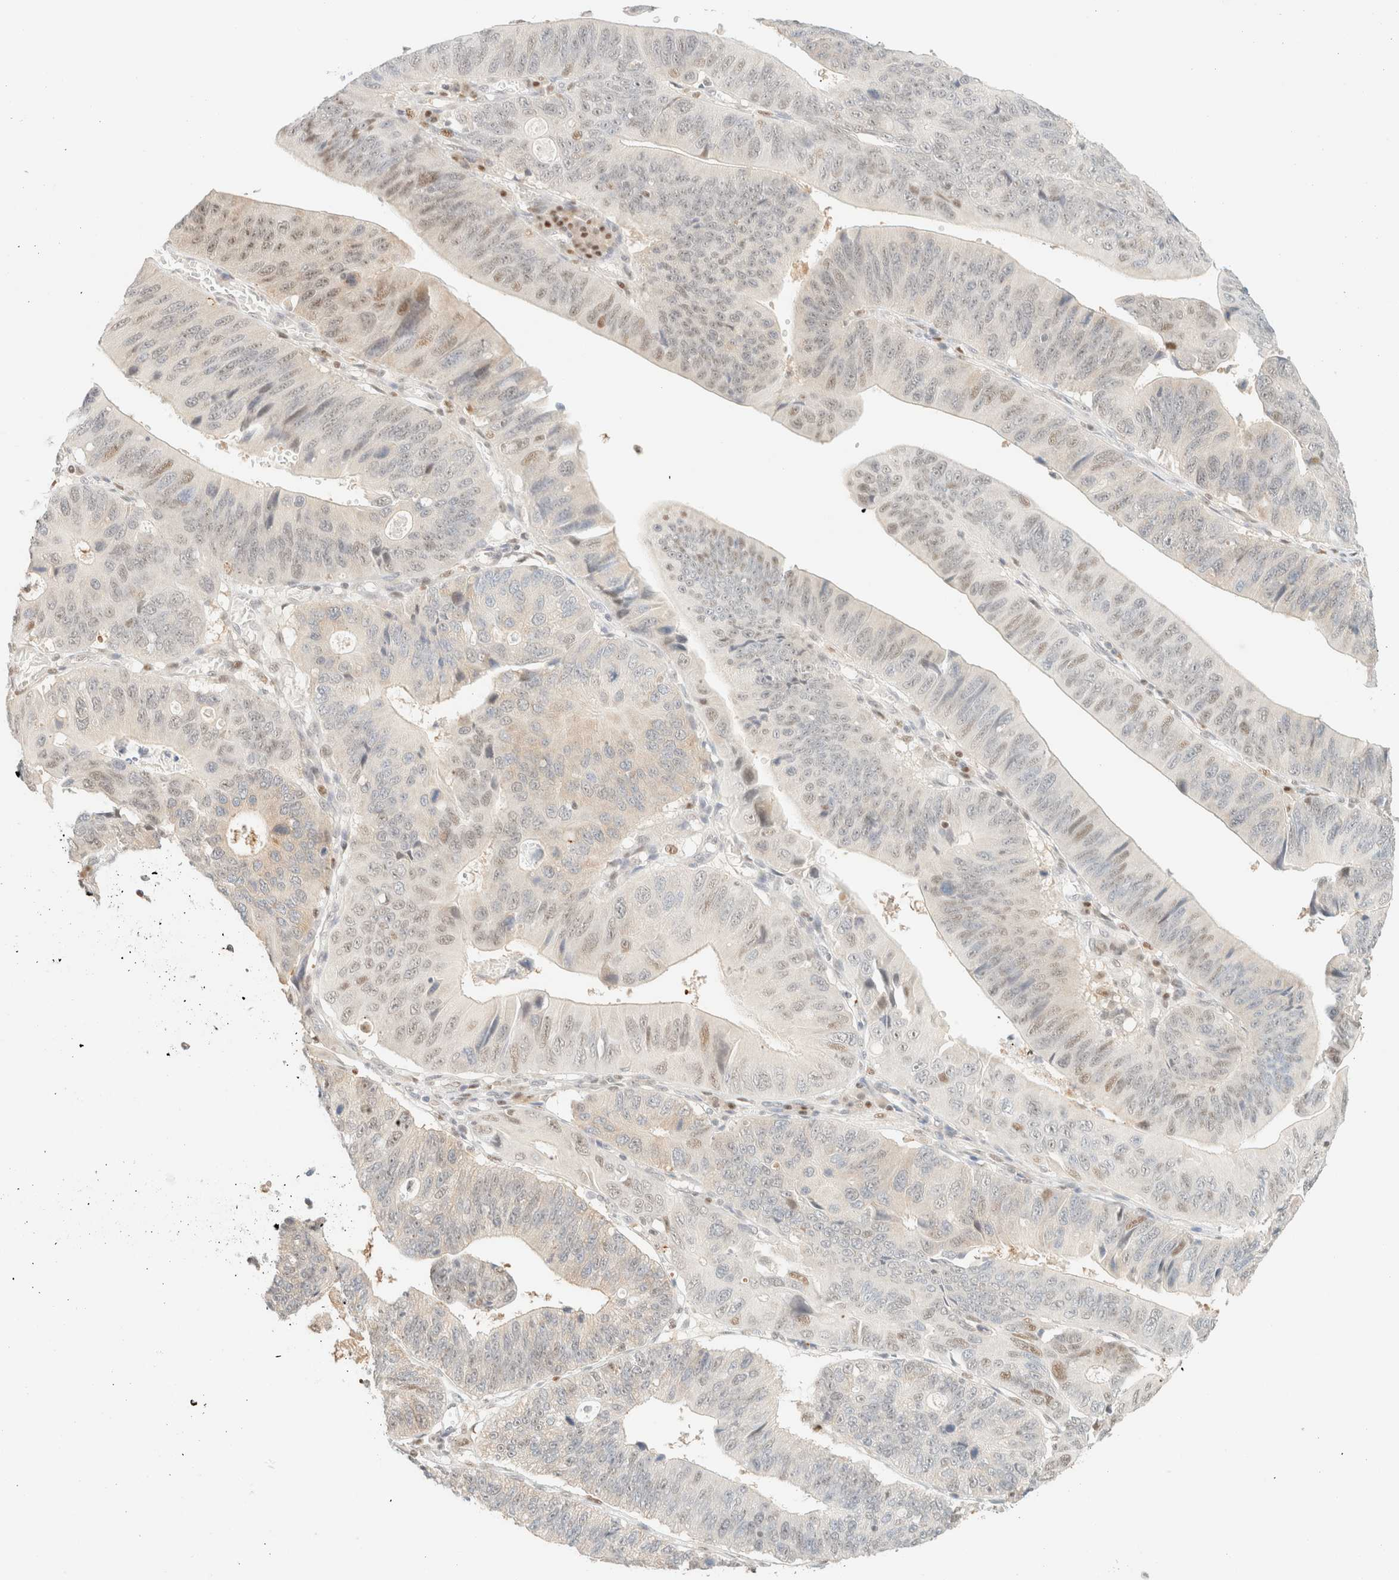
{"staining": {"intensity": "weak", "quantity": "<25%", "location": "nuclear"}, "tissue": "stomach cancer", "cell_type": "Tumor cells", "image_type": "cancer", "snomed": [{"axis": "morphology", "description": "Adenocarcinoma, NOS"}, {"axis": "topography", "description": "Stomach"}], "caption": "Human stomach cancer stained for a protein using immunohistochemistry (IHC) exhibits no staining in tumor cells.", "gene": "TSR1", "patient": {"sex": "male", "age": 59}}